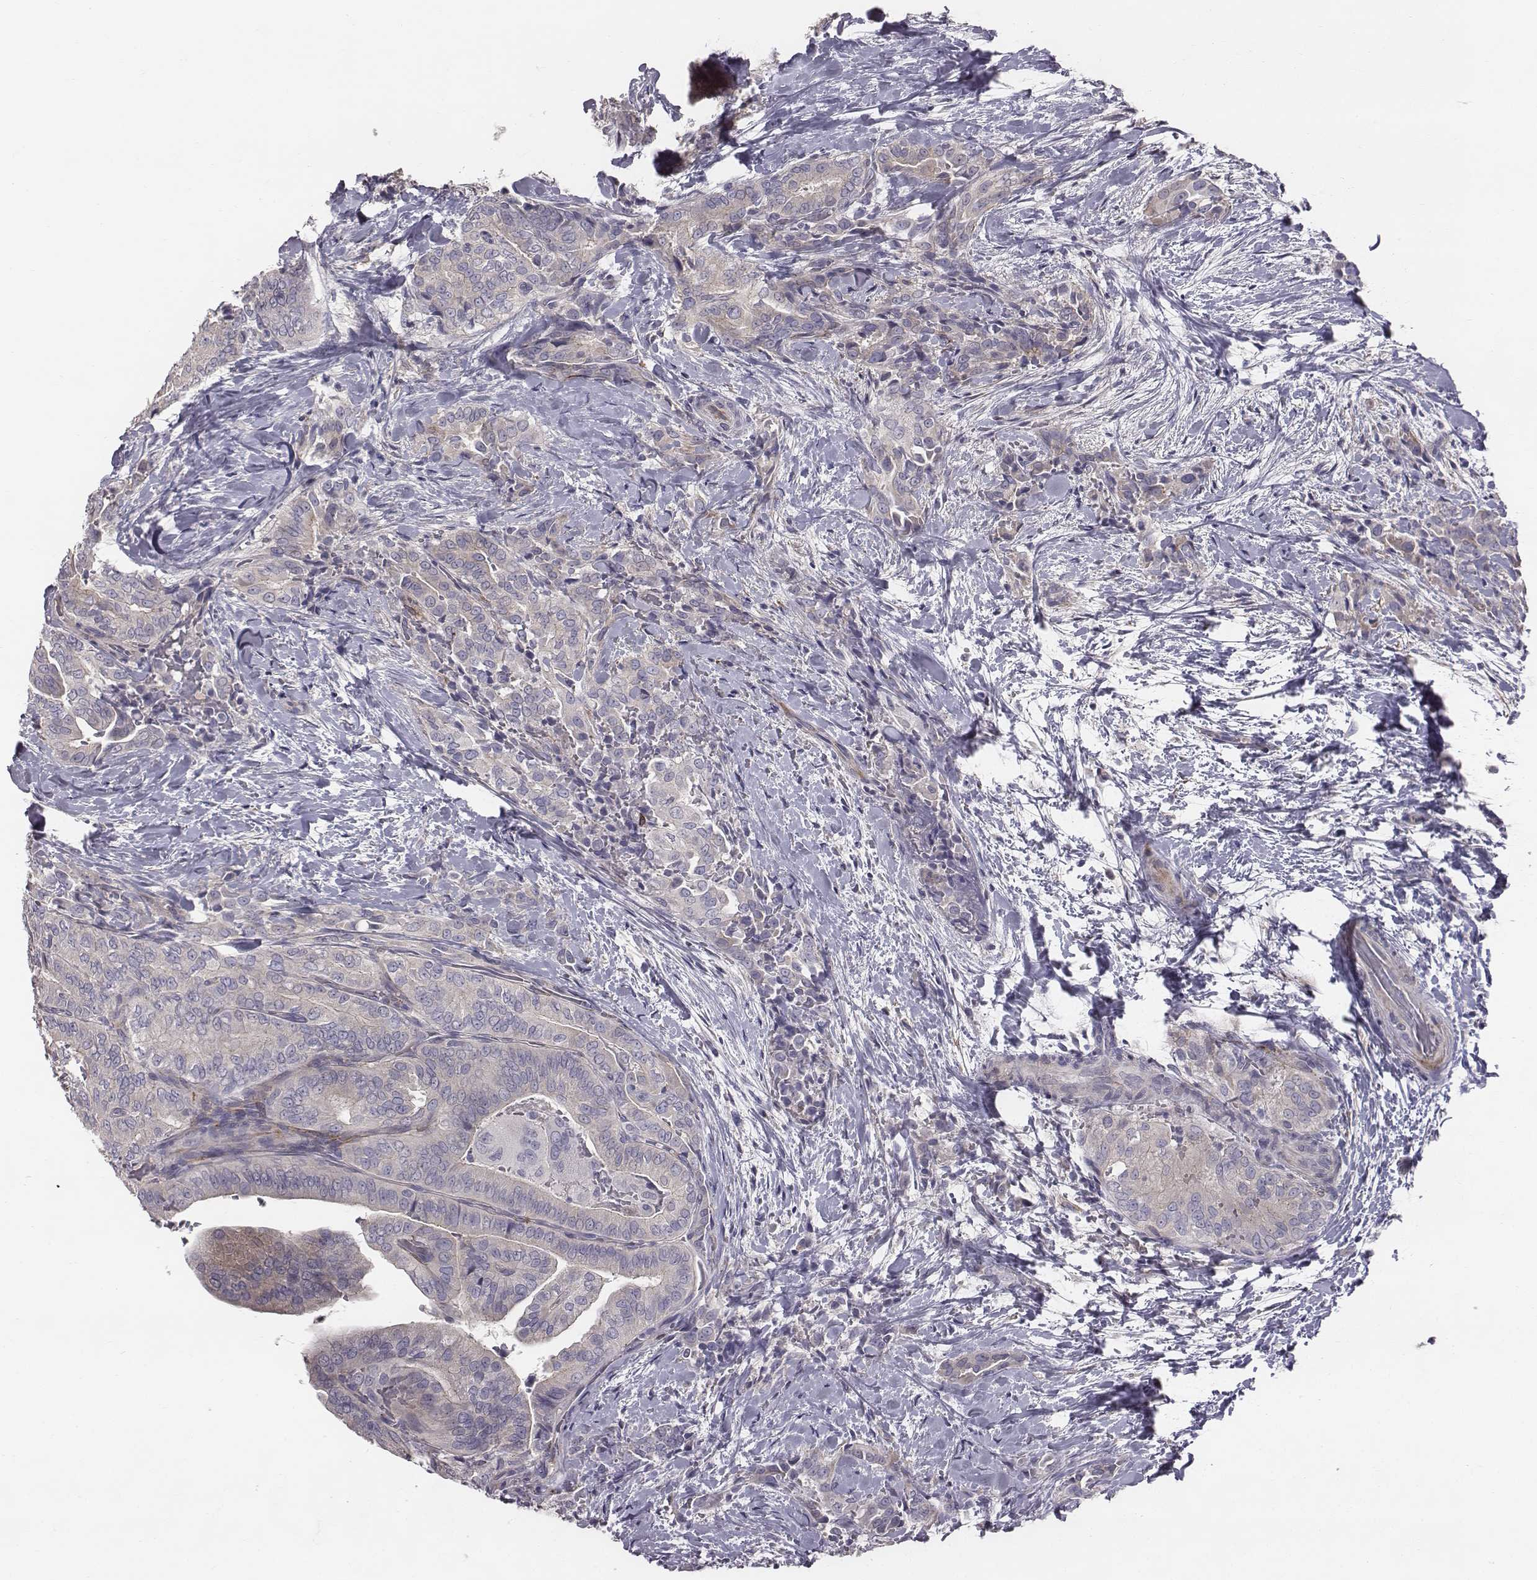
{"staining": {"intensity": "negative", "quantity": "none", "location": "none"}, "tissue": "thyroid cancer", "cell_type": "Tumor cells", "image_type": "cancer", "snomed": [{"axis": "morphology", "description": "Papillary adenocarcinoma, NOS"}, {"axis": "topography", "description": "Thyroid gland"}], "caption": "Human thyroid cancer stained for a protein using IHC shows no positivity in tumor cells.", "gene": "PRKCZ", "patient": {"sex": "male", "age": 61}}